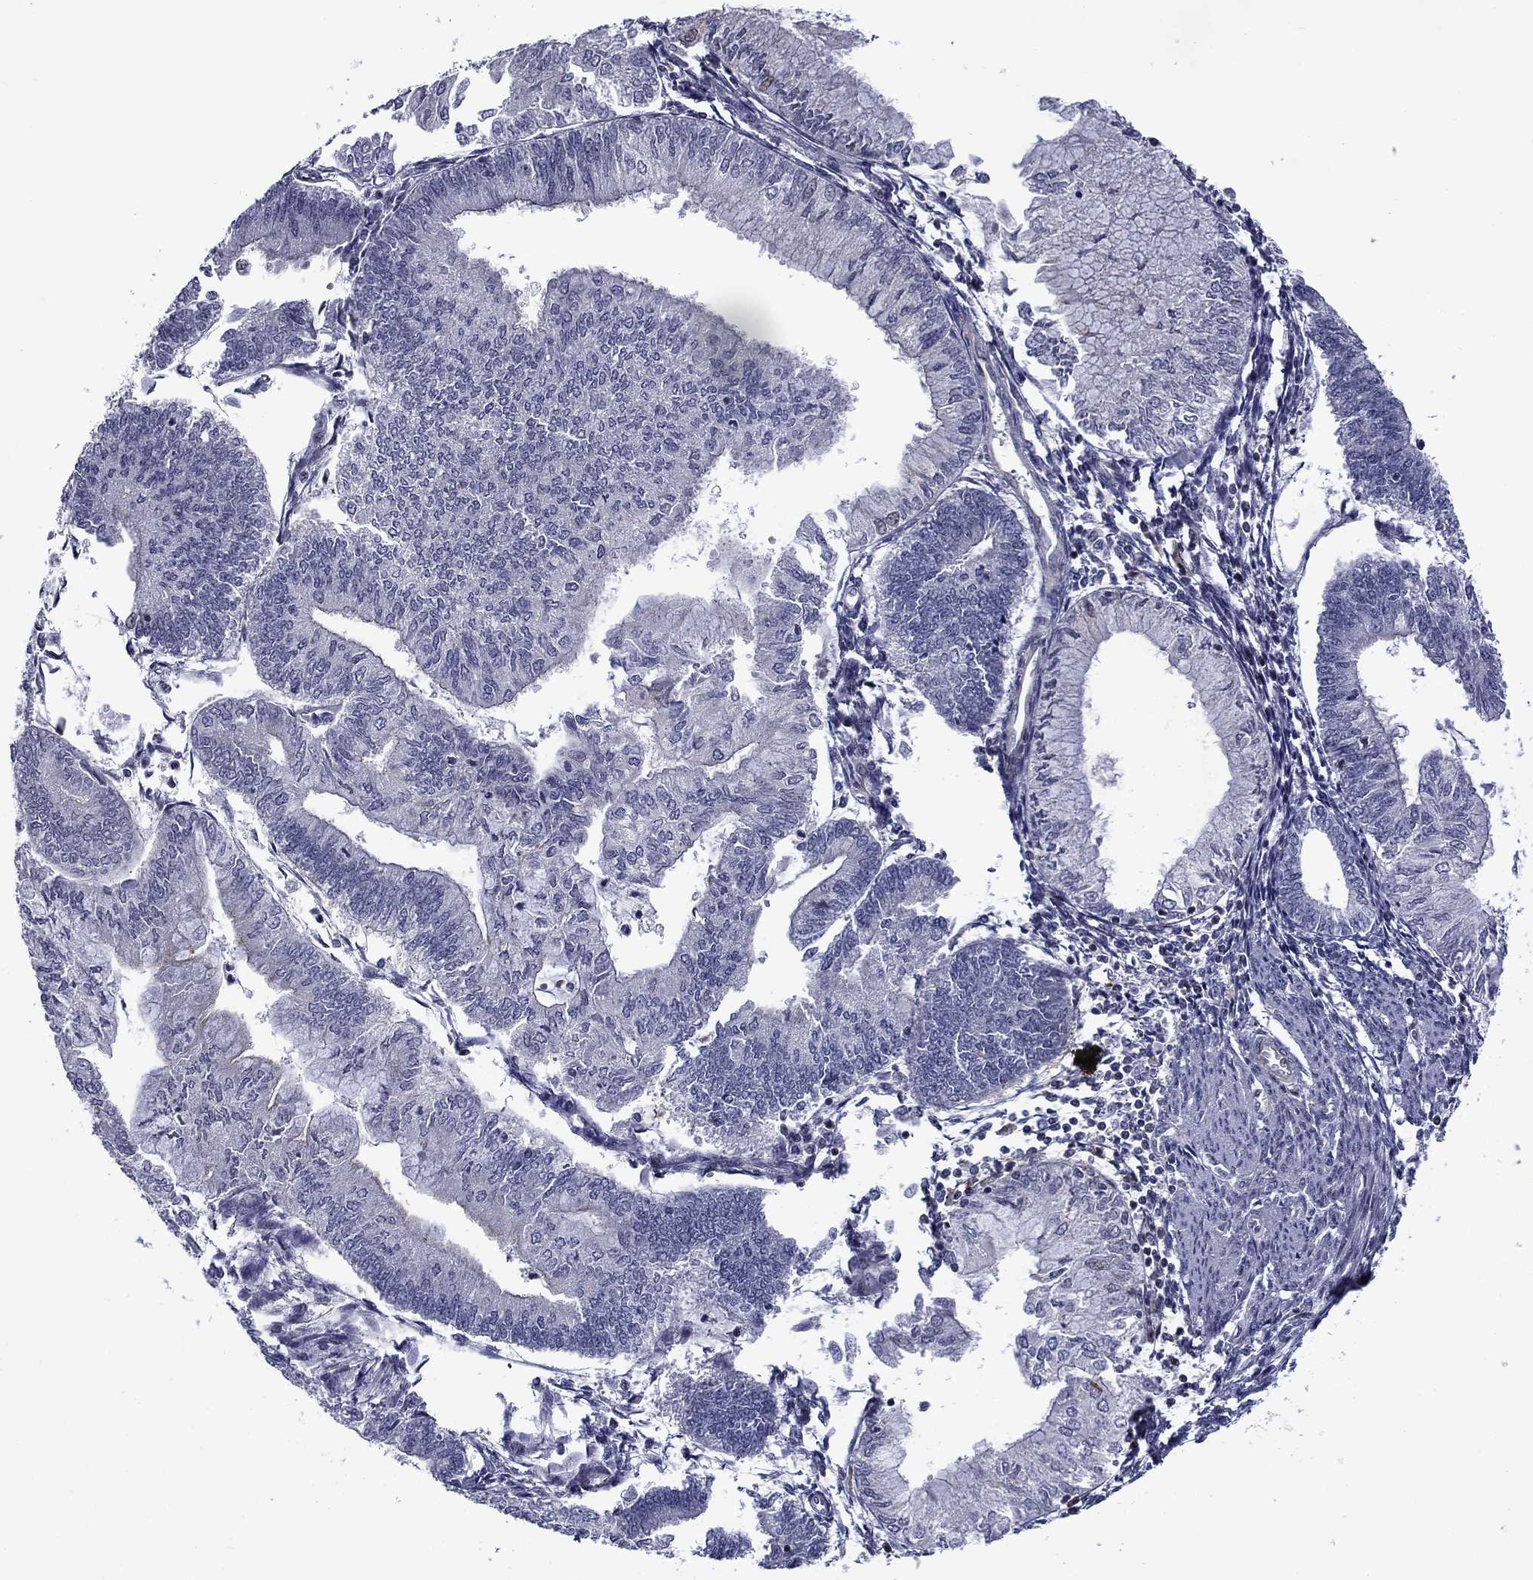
{"staining": {"intensity": "negative", "quantity": "none", "location": "none"}, "tissue": "endometrial cancer", "cell_type": "Tumor cells", "image_type": "cancer", "snomed": [{"axis": "morphology", "description": "Adenocarcinoma, NOS"}, {"axis": "topography", "description": "Endometrium"}], "caption": "A photomicrograph of endometrial adenocarcinoma stained for a protein exhibits no brown staining in tumor cells.", "gene": "B3GAT1", "patient": {"sex": "female", "age": 59}}